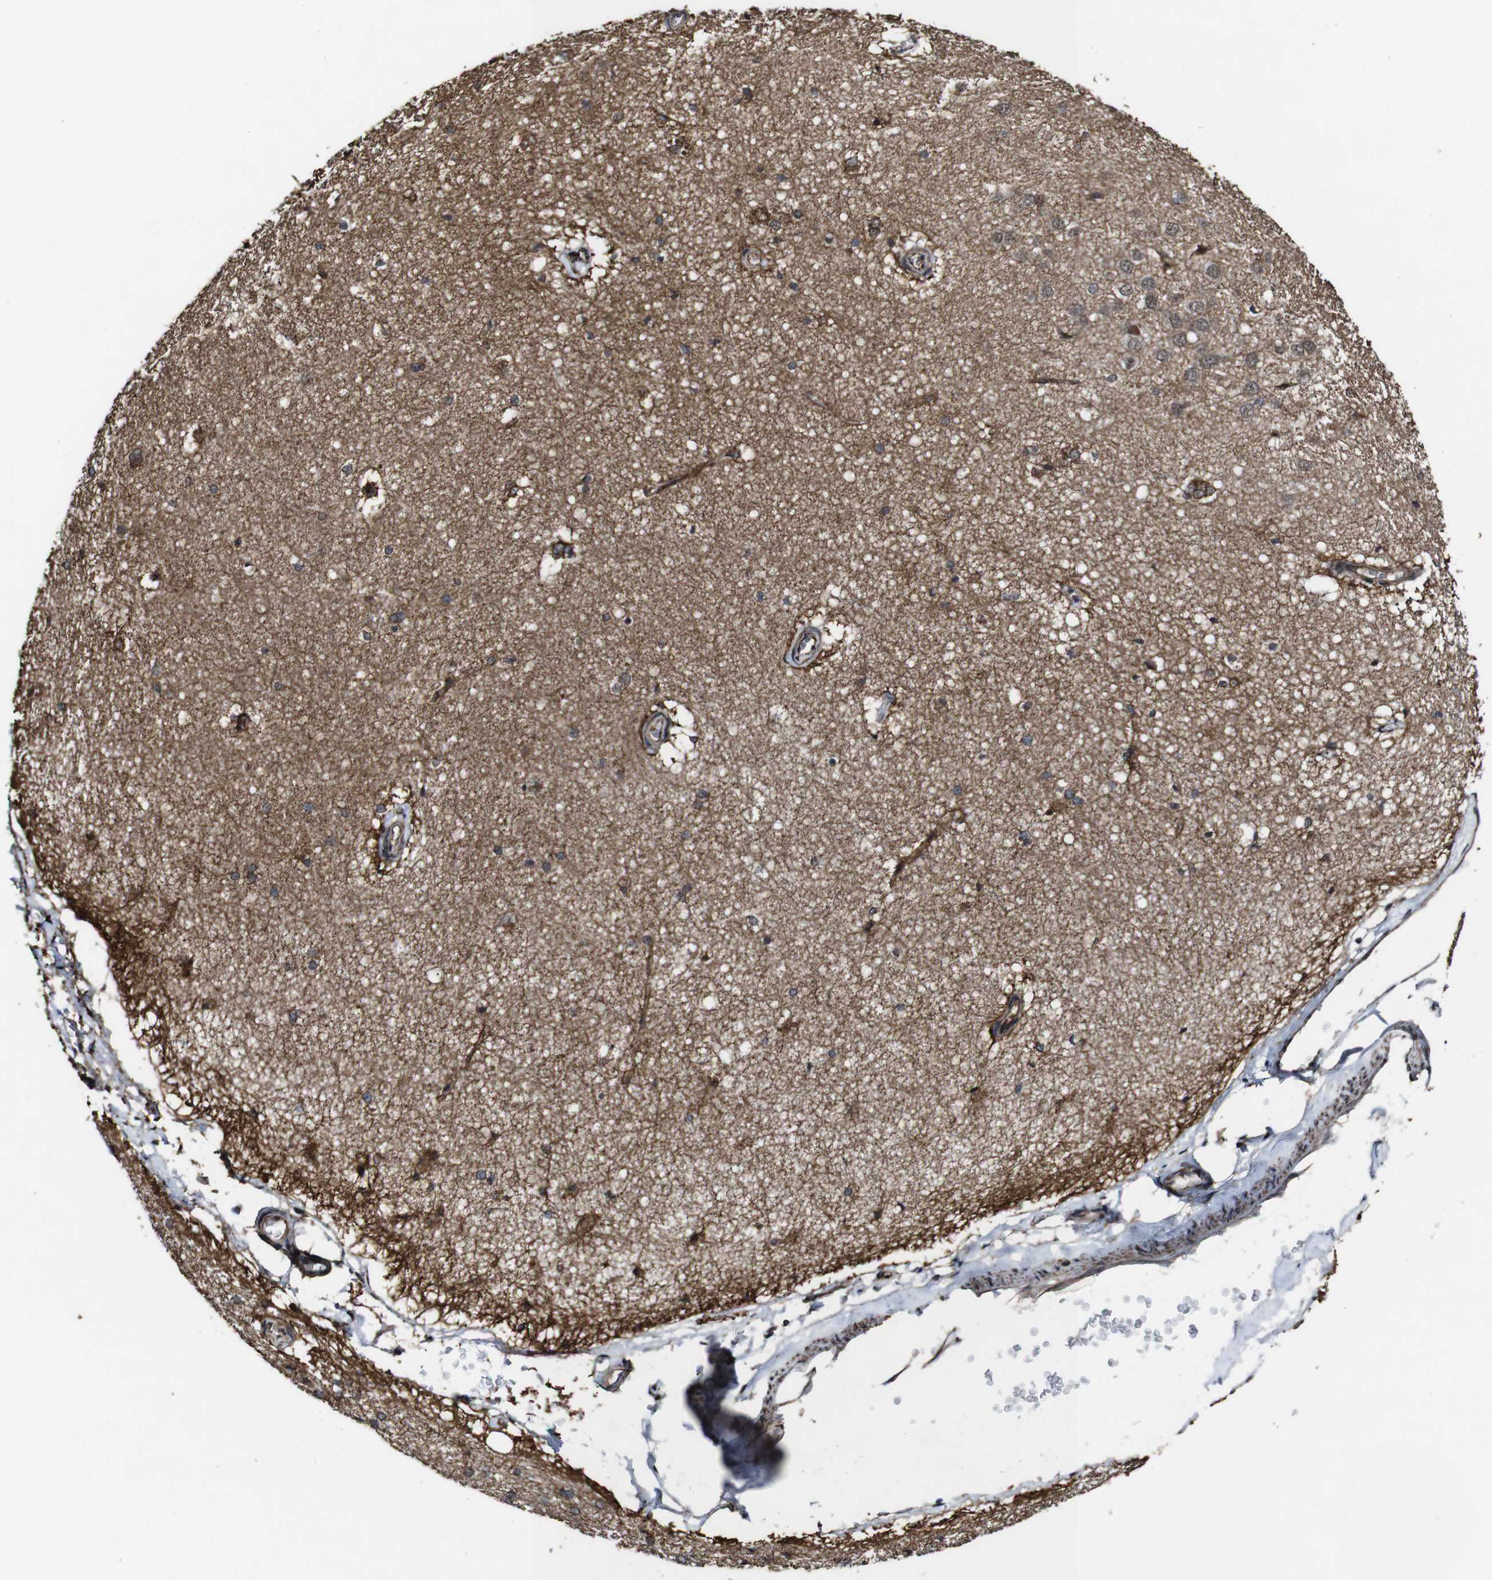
{"staining": {"intensity": "strong", "quantity": "<25%", "location": "cytoplasmic/membranous"}, "tissue": "hippocampus", "cell_type": "Glial cells", "image_type": "normal", "snomed": [{"axis": "morphology", "description": "Normal tissue, NOS"}, {"axis": "topography", "description": "Hippocampus"}], "caption": "This is a histology image of immunohistochemistry staining of benign hippocampus, which shows strong expression in the cytoplasmic/membranous of glial cells.", "gene": "BTN3A3", "patient": {"sex": "female", "age": 19}}